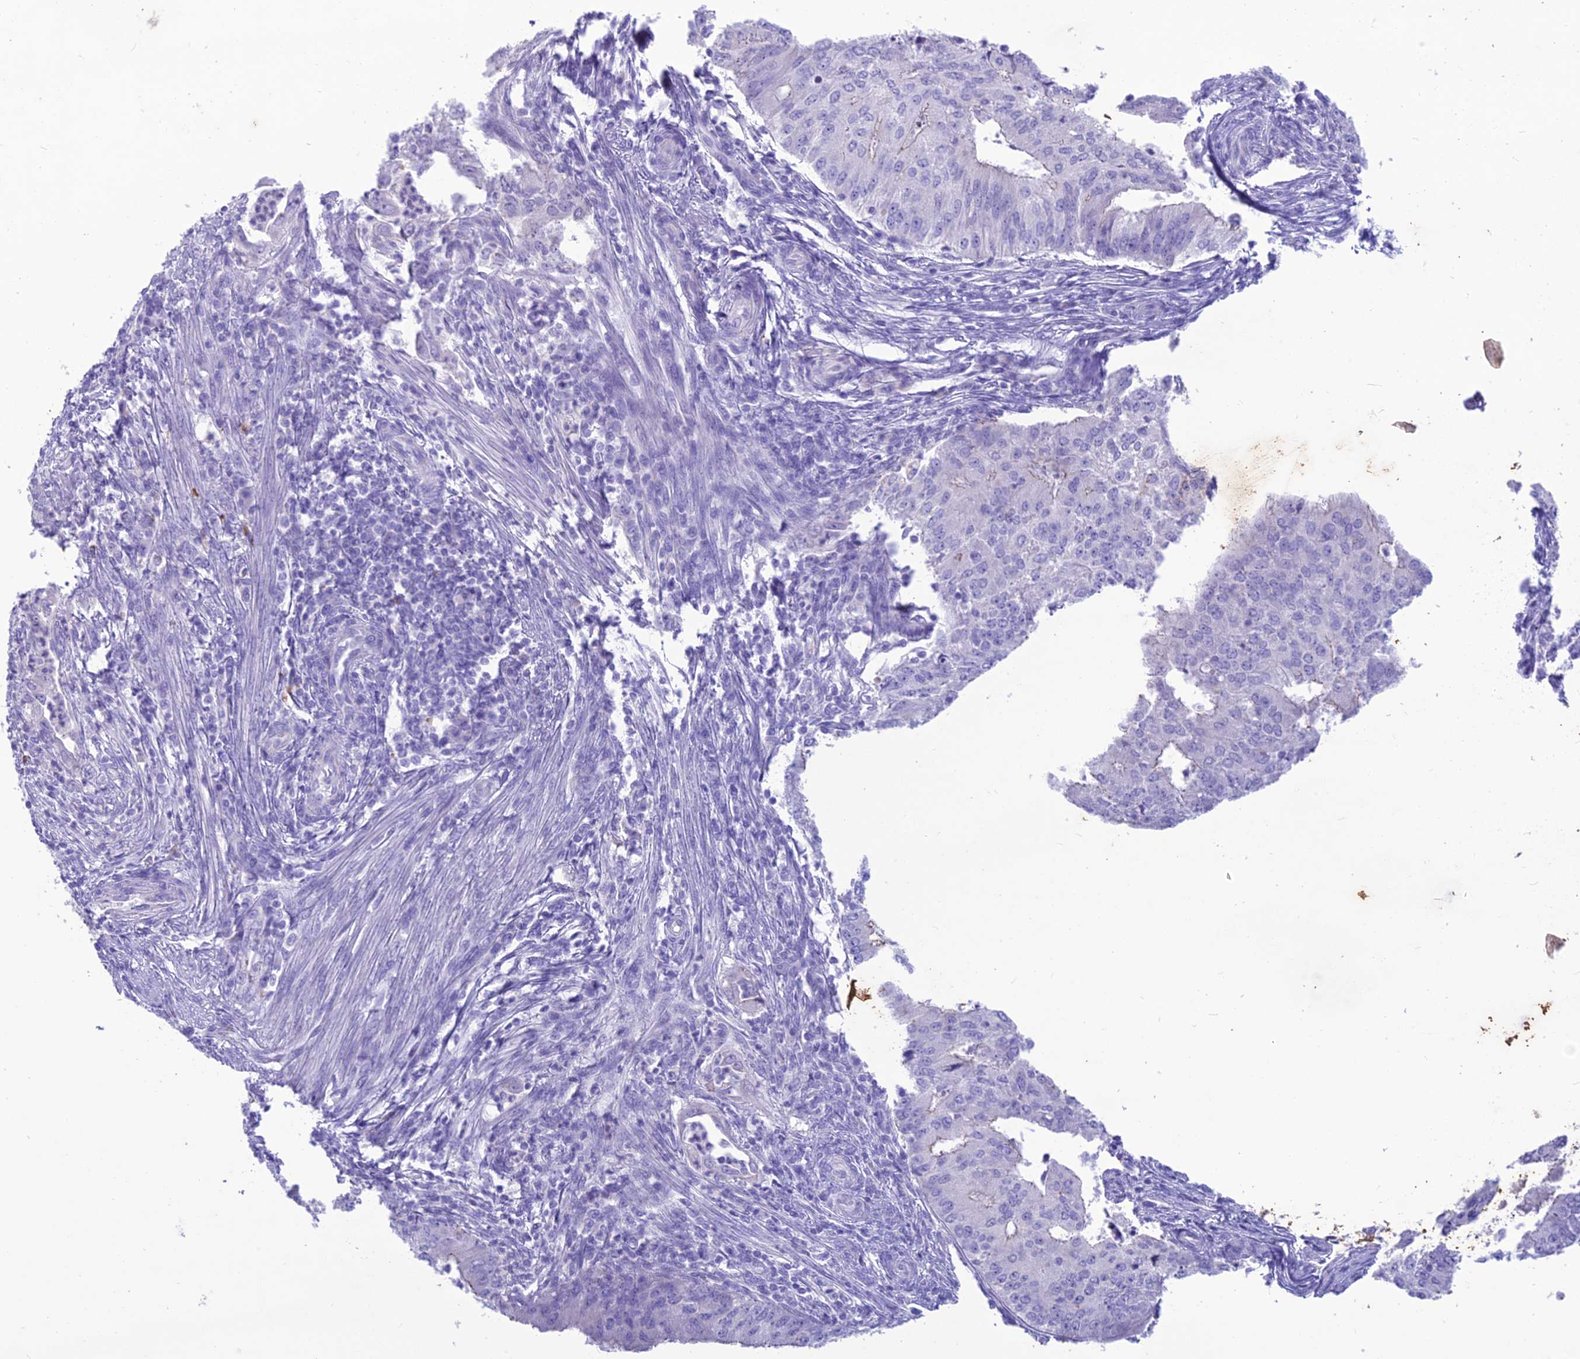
{"staining": {"intensity": "negative", "quantity": "none", "location": "none"}, "tissue": "endometrial cancer", "cell_type": "Tumor cells", "image_type": "cancer", "snomed": [{"axis": "morphology", "description": "Adenocarcinoma, NOS"}, {"axis": "topography", "description": "Endometrium"}], "caption": "Image shows no significant protein positivity in tumor cells of endometrial adenocarcinoma.", "gene": "IFT172", "patient": {"sex": "female", "age": 50}}